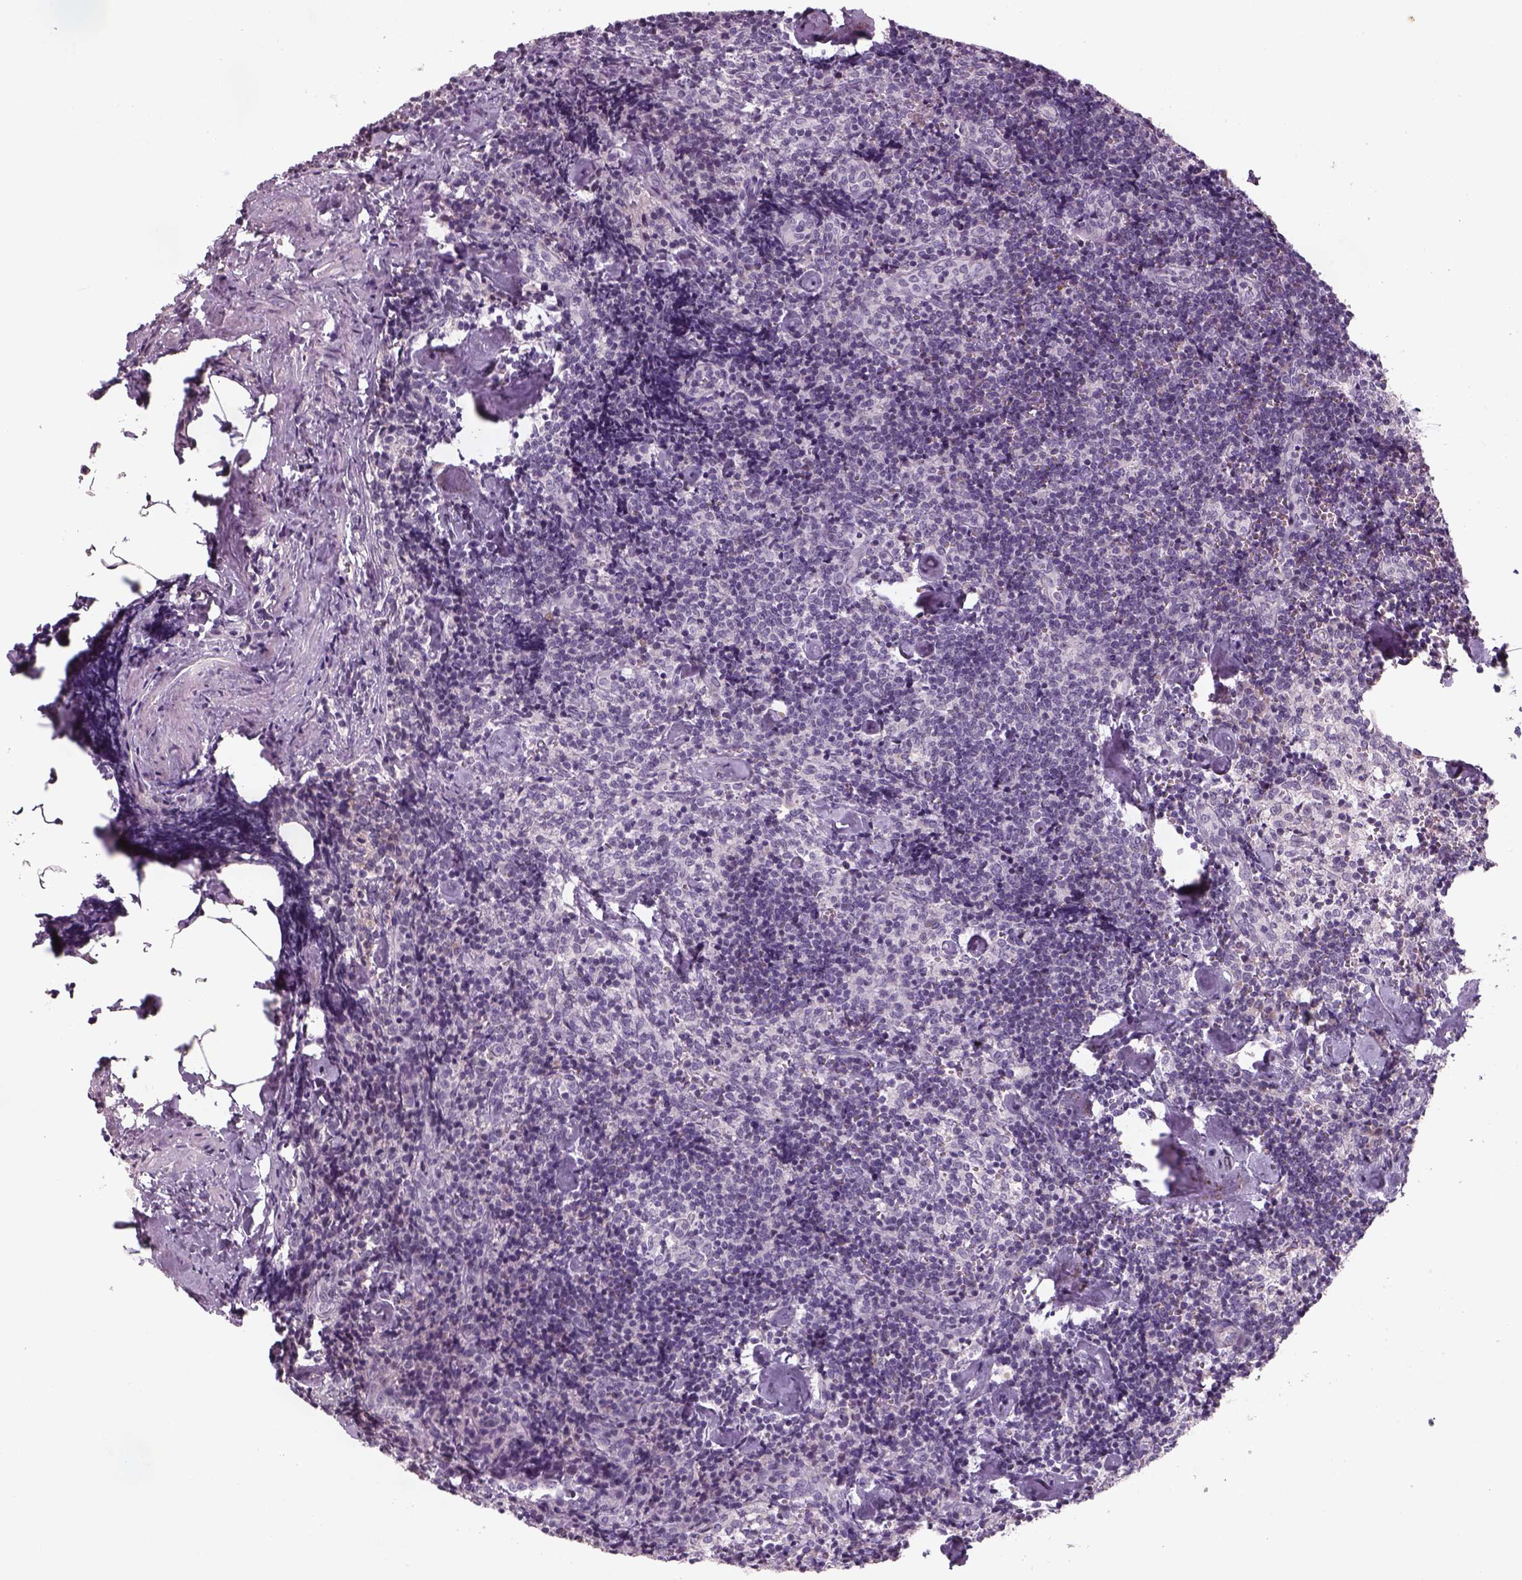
{"staining": {"intensity": "negative", "quantity": "none", "location": "none"}, "tissue": "lymph node", "cell_type": "Germinal center cells", "image_type": "normal", "snomed": [{"axis": "morphology", "description": "Normal tissue, NOS"}, {"axis": "topography", "description": "Lymph node"}], "caption": "Germinal center cells are negative for brown protein staining in benign lymph node. (Stains: DAB (3,3'-diaminobenzidine) IHC with hematoxylin counter stain, Microscopy: brightfield microscopy at high magnification).", "gene": "PENK", "patient": {"sex": "female", "age": 50}}